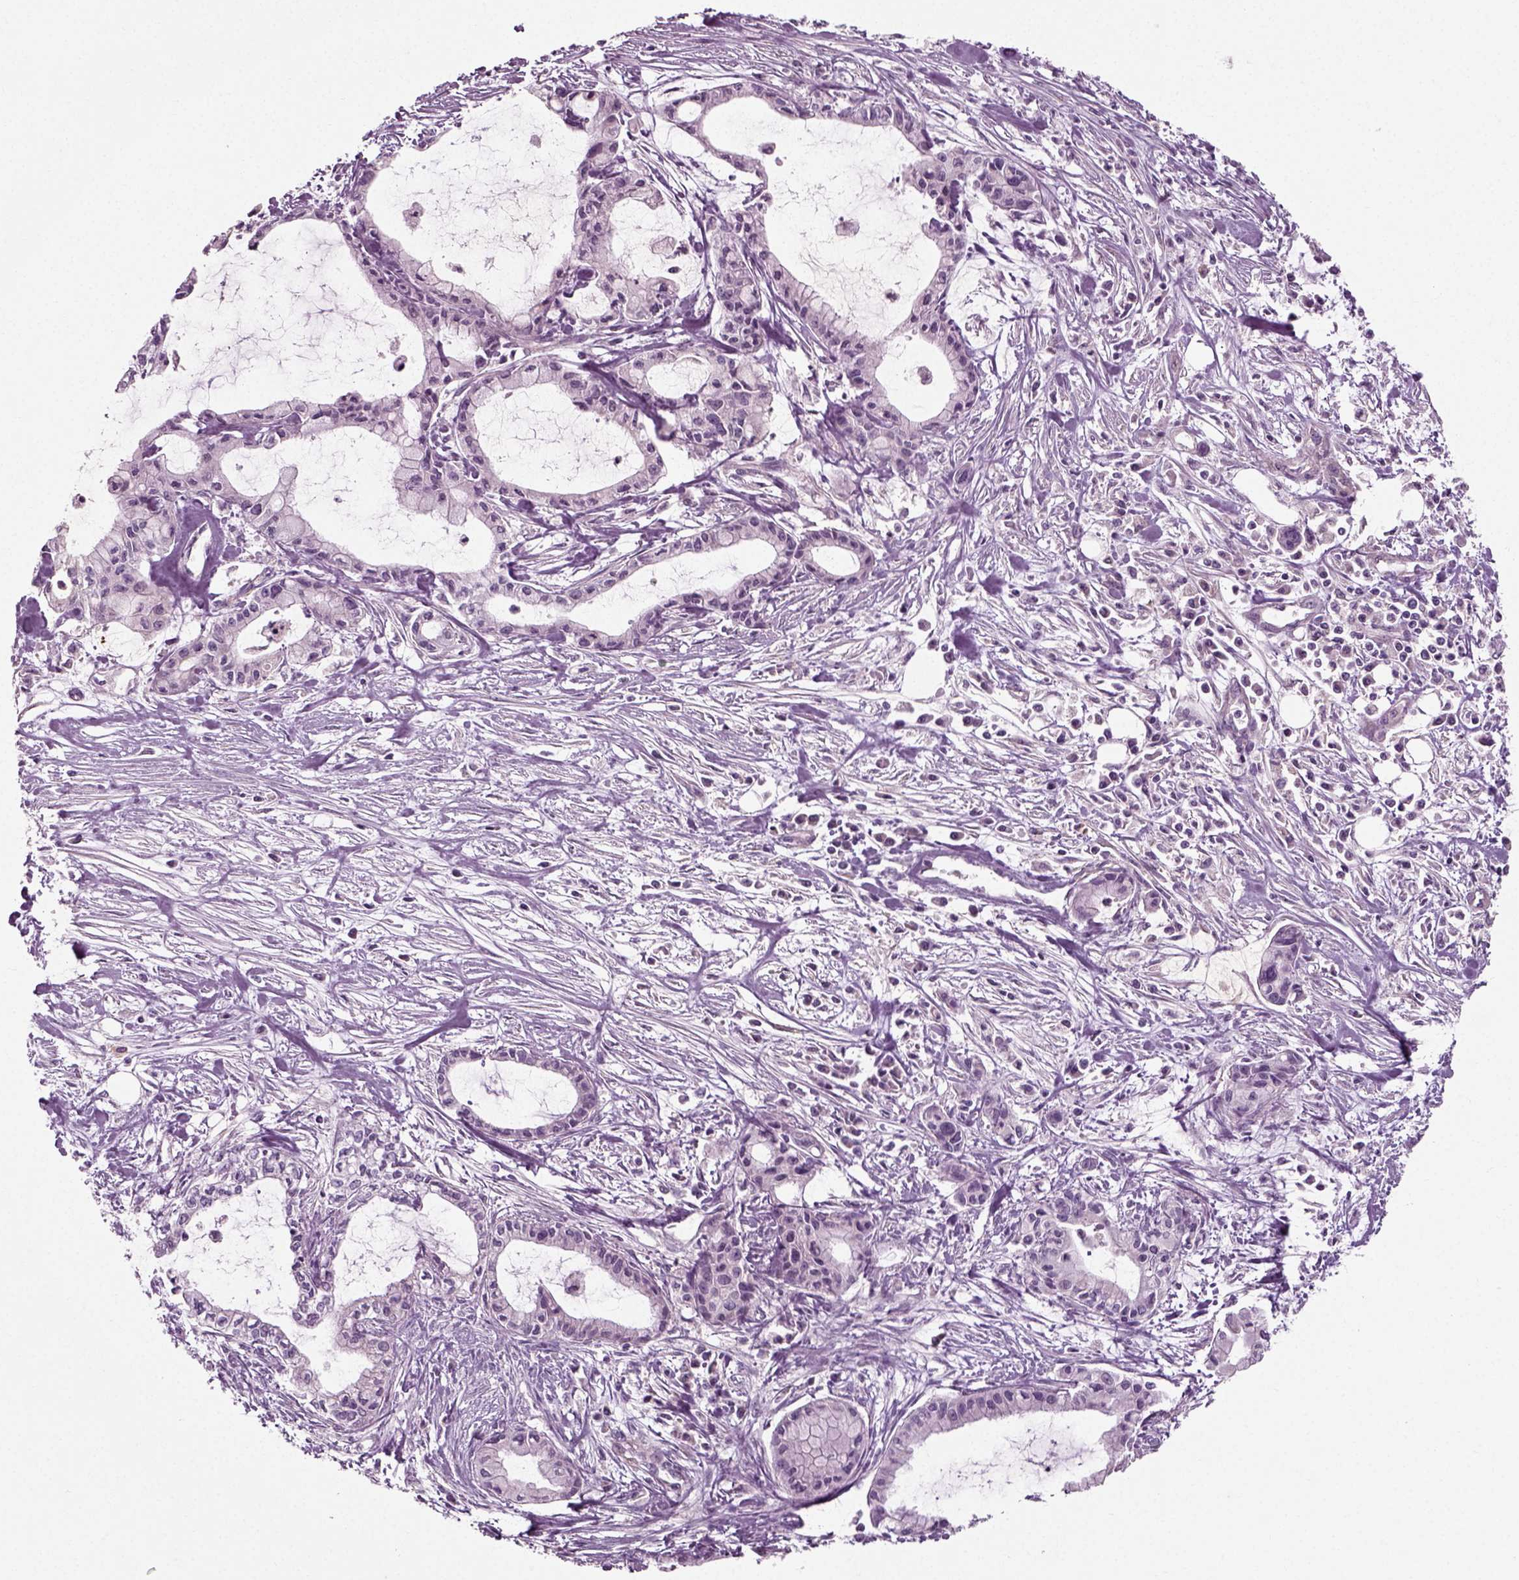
{"staining": {"intensity": "negative", "quantity": "none", "location": "none"}, "tissue": "pancreatic cancer", "cell_type": "Tumor cells", "image_type": "cancer", "snomed": [{"axis": "morphology", "description": "Adenocarcinoma, NOS"}, {"axis": "topography", "description": "Pancreas"}], "caption": "Tumor cells show no significant expression in adenocarcinoma (pancreatic).", "gene": "RND2", "patient": {"sex": "male", "age": 48}}